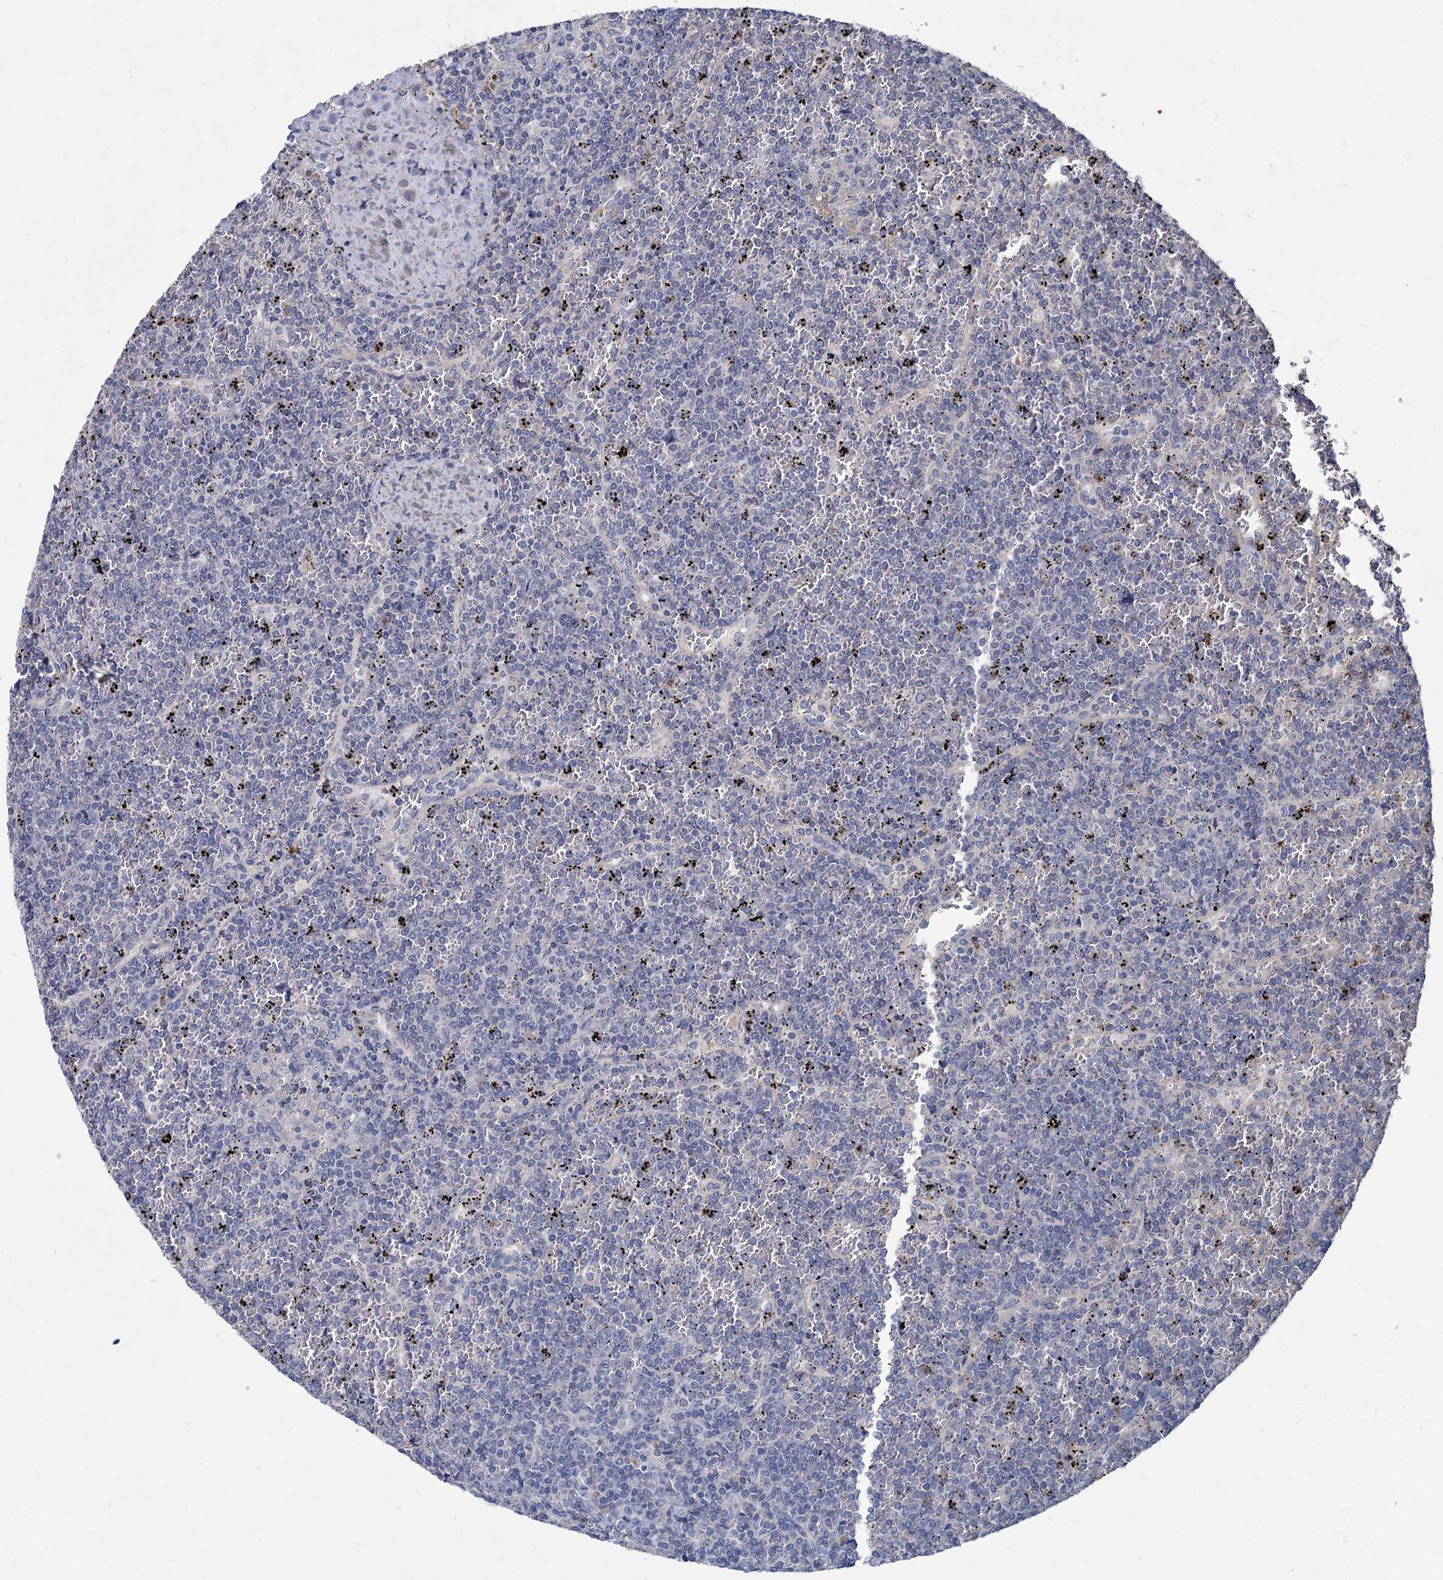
{"staining": {"intensity": "negative", "quantity": "none", "location": "none"}, "tissue": "lymphoma", "cell_type": "Tumor cells", "image_type": "cancer", "snomed": [{"axis": "morphology", "description": "Malignant lymphoma, non-Hodgkin's type, Low grade"}, {"axis": "topography", "description": "Spleen"}], "caption": "Immunohistochemistry micrograph of low-grade malignant lymphoma, non-Hodgkin's type stained for a protein (brown), which displays no expression in tumor cells.", "gene": "HES2", "patient": {"sex": "female", "age": 19}}